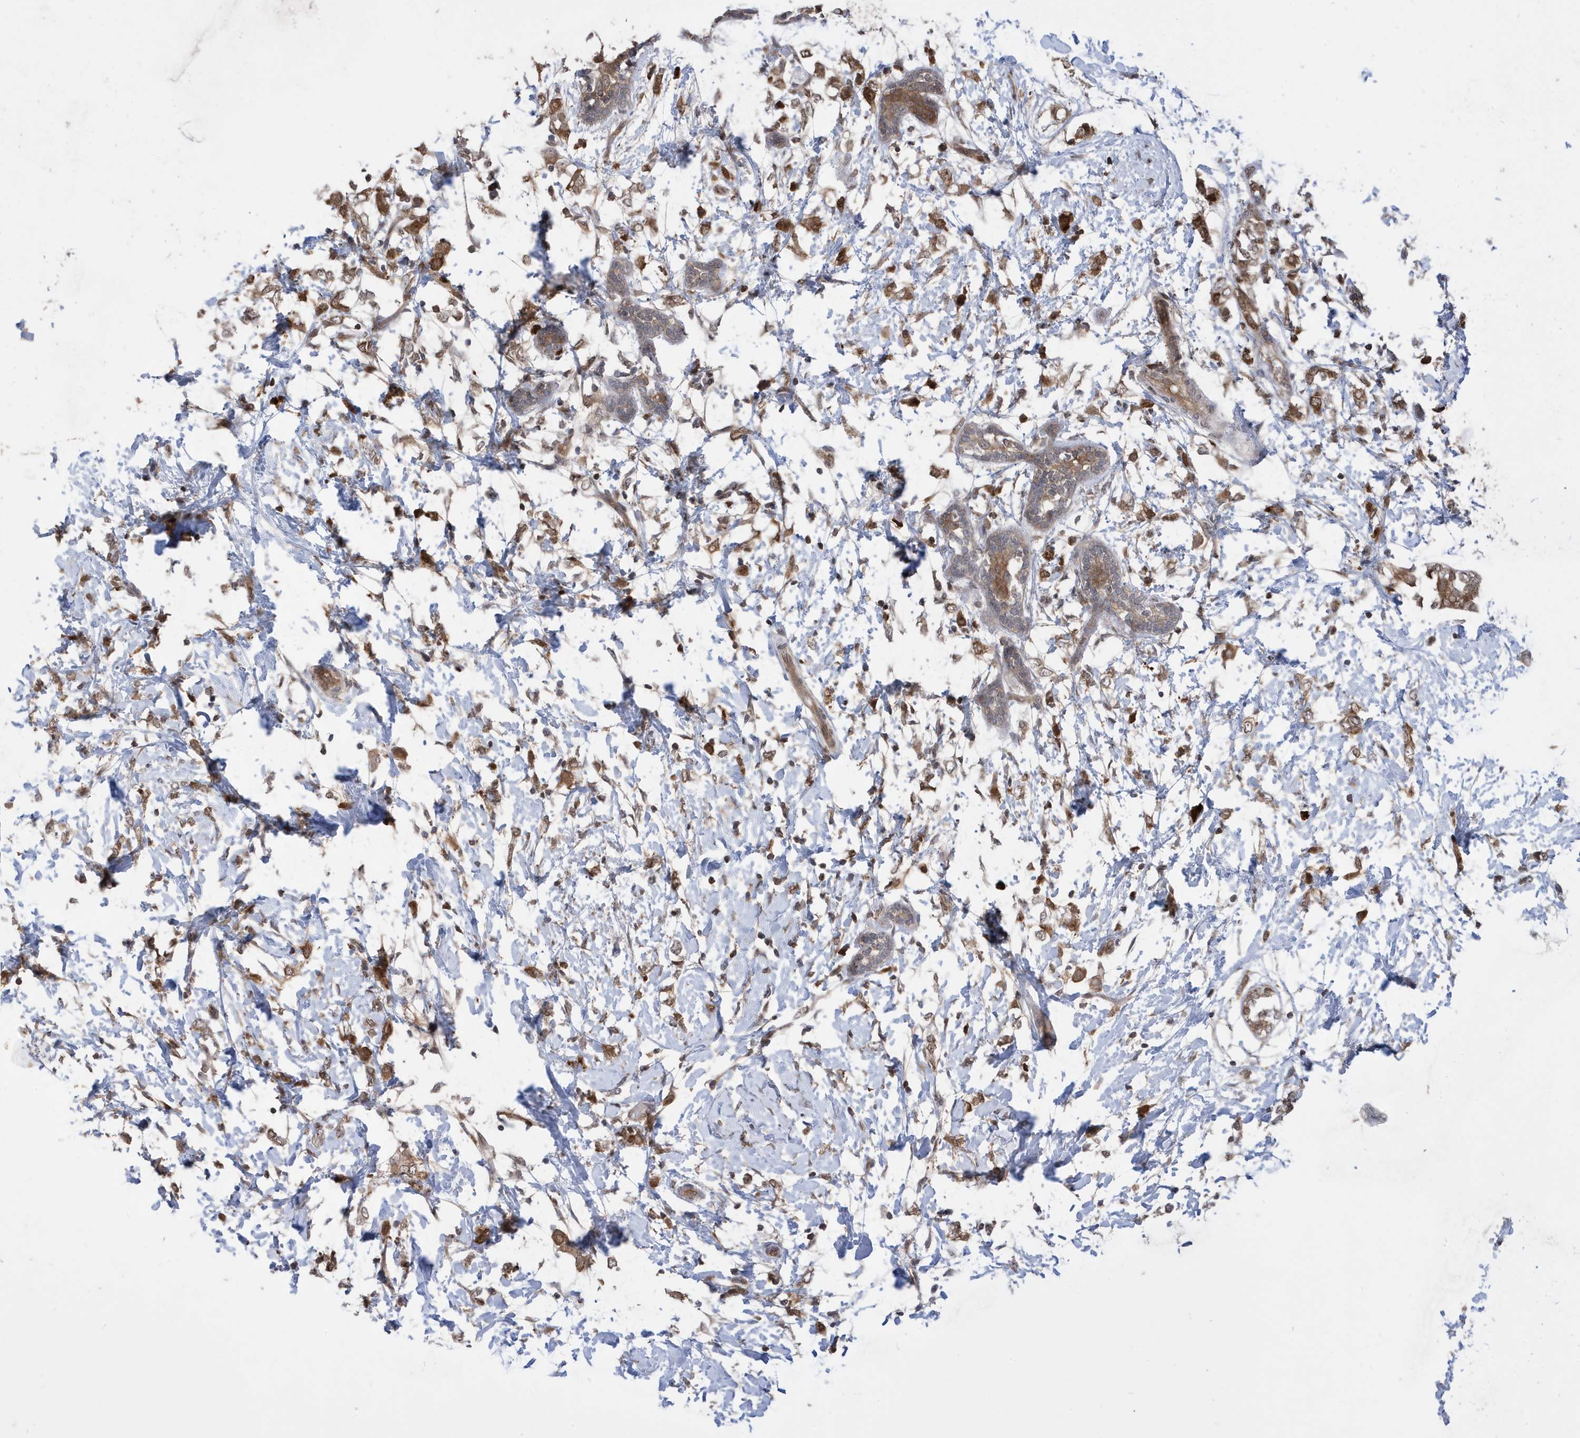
{"staining": {"intensity": "moderate", "quantity": ">75%", "location": "cytoplasmic/membranous"}, "tissue": "breast cancer", "cell_type": "Tumor cells", "image_type": "cancer", "snomed": [{"axis": "morphology", "description": "Normal tissue, NOS"}, {"axis": "morphology", "description": "Lobular carcinoma"}, {"axis": "topography", "description": "Breast"}], "caption": "Breast cancer (lobular carcinoma) stained with DAB immunohistochemistry reveals medium levels of moderate cytoplasmic/membranous positivity in approximately >75% of tumor cells.", "gene": "UBQLN1", "patient": {"sex": "female", "age": 47}}